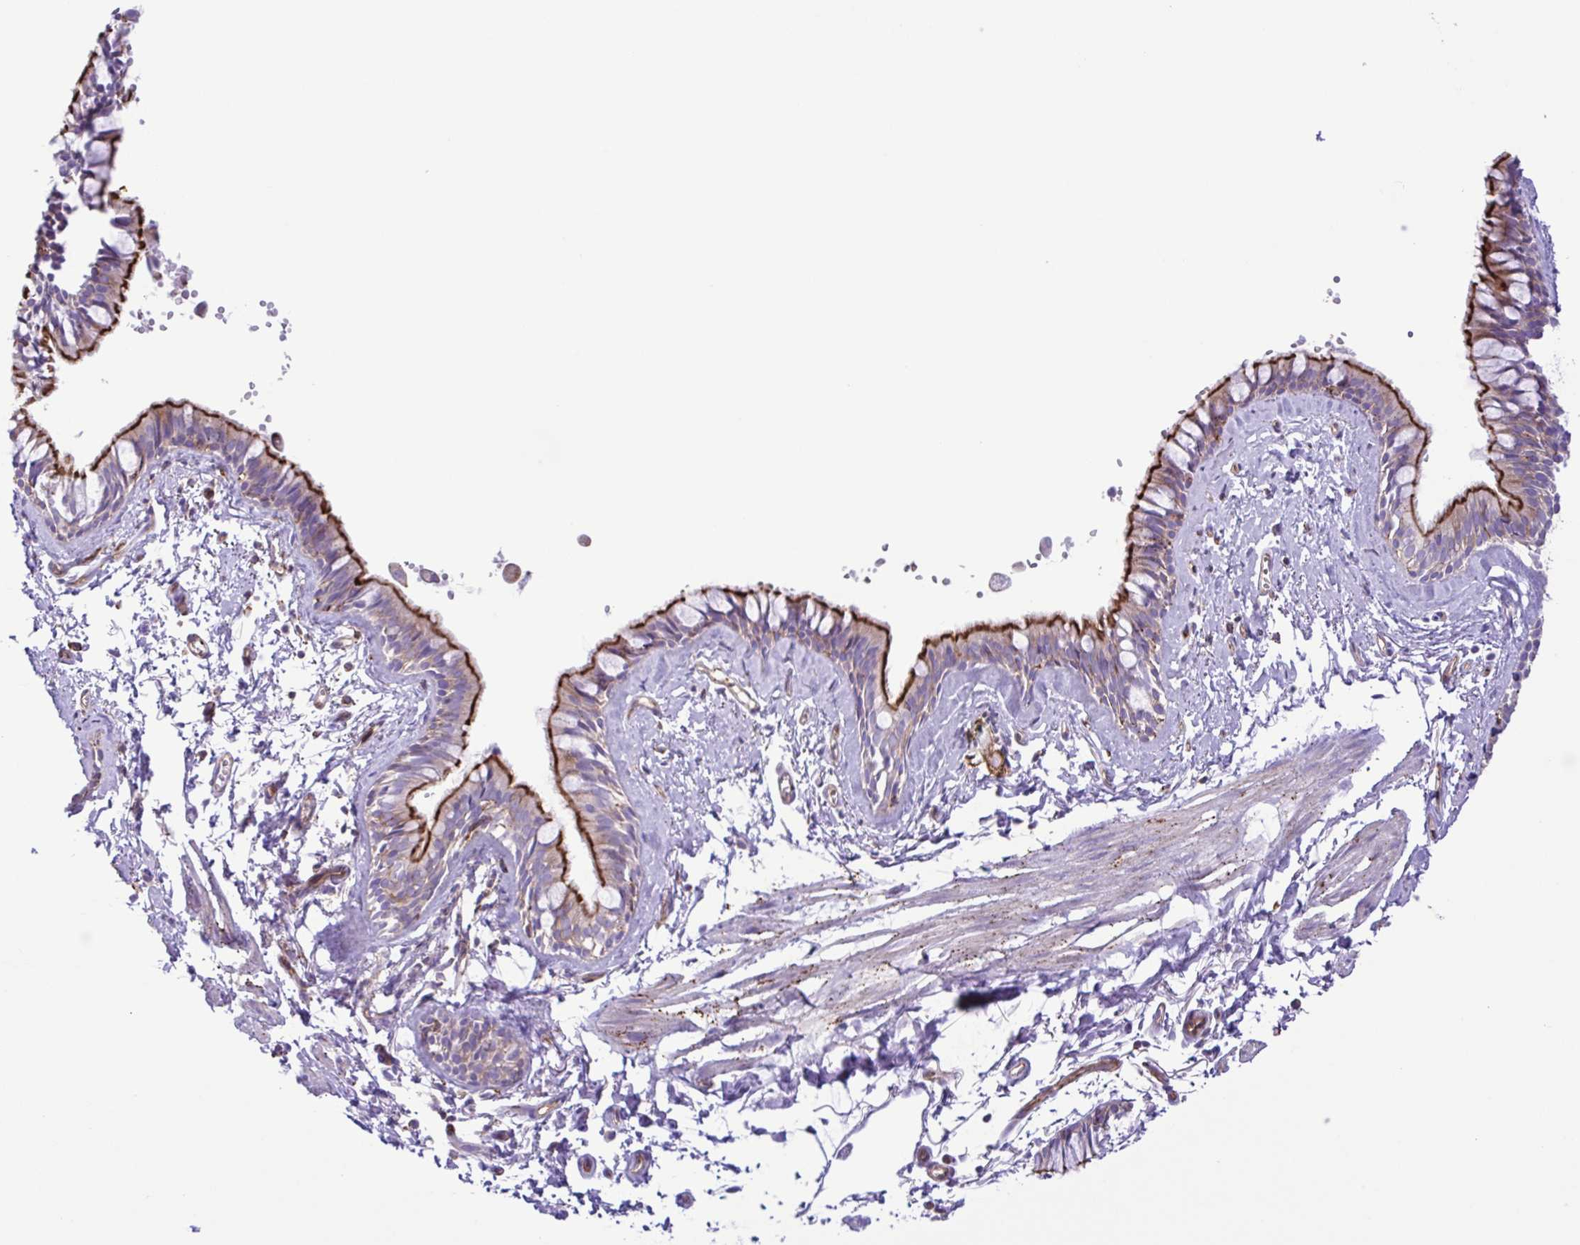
{"staining": {"intensity": "strong", "quantity": ">75%", "location": "cytoplasmic/membranous"}, "tissue": "bronchus", "cell_type": "Respiratory epithelial cells", "image_type": "normal", "snomed": [{"axis": "morphology", "description": "Normal tissue, NOS"}, {"axis": "topography", "description": "Bronchus"}], "caption": "A histopathology image of bronchus stained for a protein demonstrates strong cytoplasmic/membranous brown staining in respiratory epithelial cells.", "gene": "FLT1", "patient": {"sex": "female", "age": 59}}